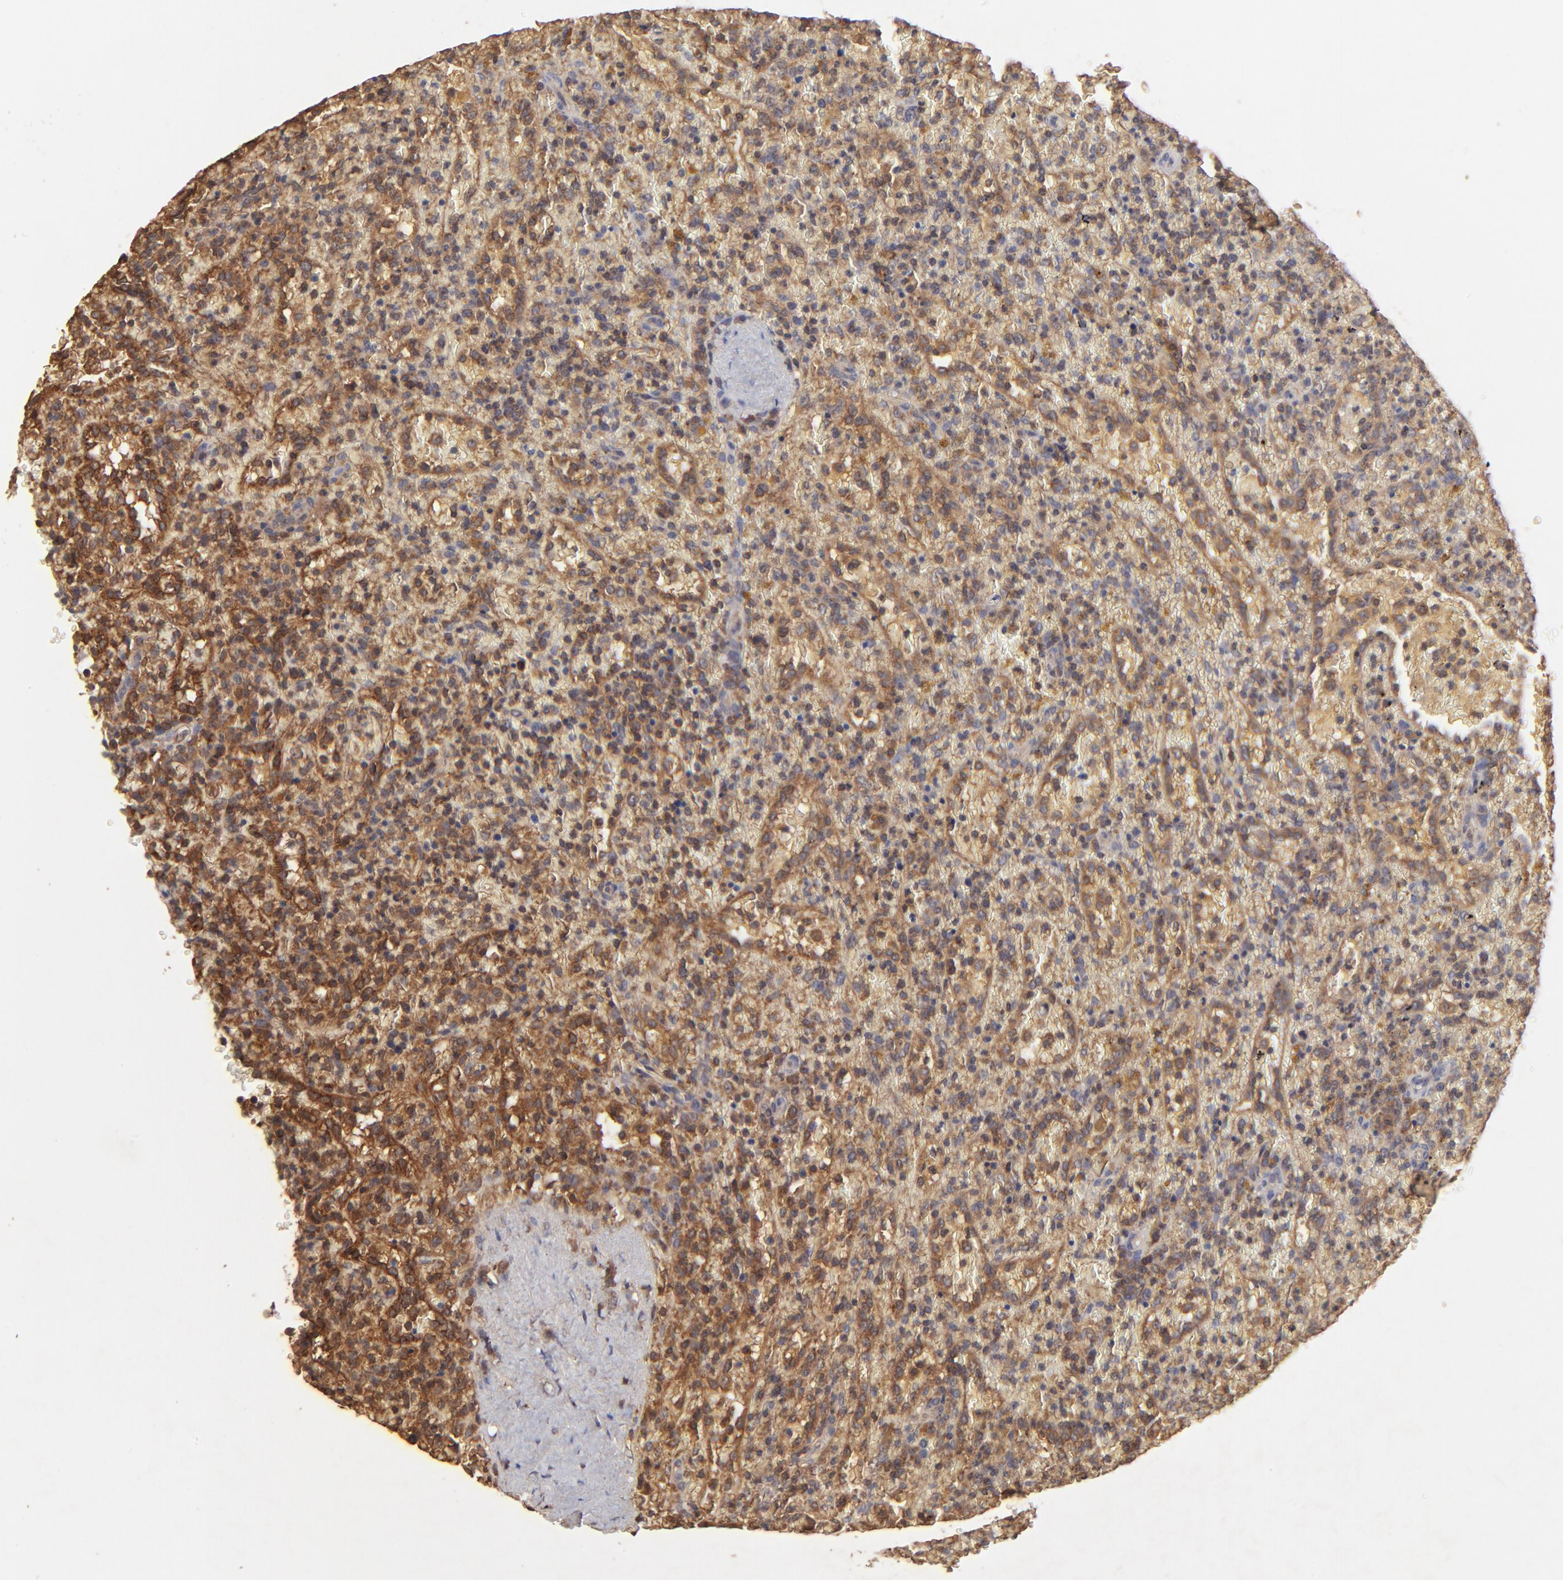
{"staining": {"intensity": "moderate", "quantity": ">75%", "location": "cytoplasmic/membranous"}, "tissue": "lymphoma", "cell_type": "Tumor cells", "image_type": "cancer", "snomed": [{"axis": "morphology", "description": "Malignant lymphoma, non-Hodgkin's type, High grade"}, {"axis": "topography", "description": "Spleen"}, {"axis": "topography", "description": "Lymph node"}], "caption": "Protein positivity by IHC displays moderate cytoplasmic/membranous positivity in approximately >75% of tumor cells in lymphoma.", "gene": "STON2", "patient": {"sex": "female", "age": 70}}